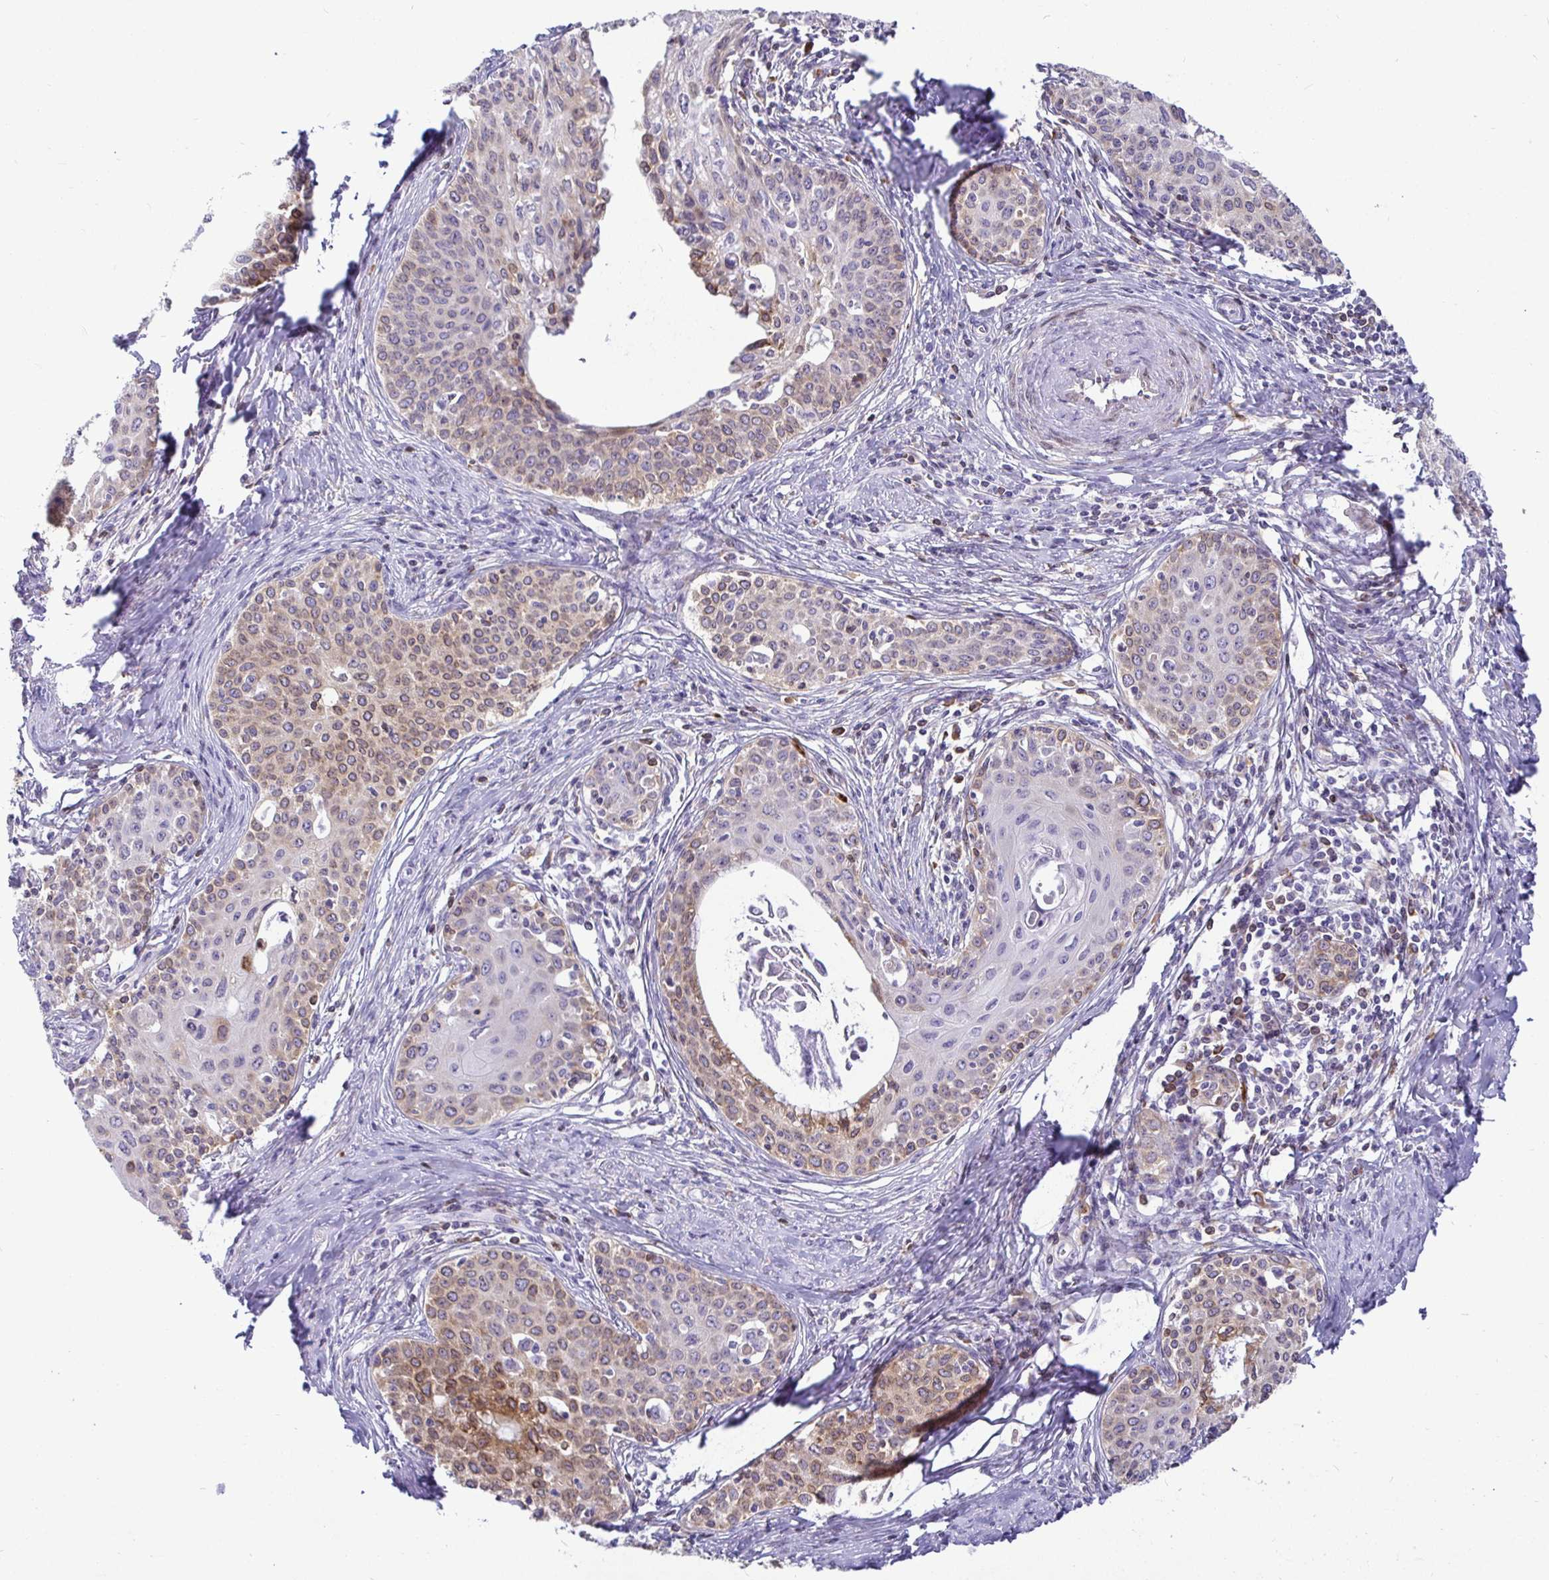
{"staining": {"intensity": "moderate", "quantity": "25%-75%", "location": "cytoplasmic/membranous"}, "tissue": "cervical cancer", "cell_type": "Tumor cells", "image_type": "cancer", "snomed": [{"axis": "morphology", "description": "Squamous cell carcinoma, NOS"}, {"axis": "morphology", "description": "Adenocarcinoma, NOS"}, {"axis": "topography", "description": "Cervix"}], "caption": "Human cervical cancer (adenocarcinoma) stained for a protein (brown) demonstrates moderate cytoplasmic/membranous positive expression in about 25%-75% of tumor cells.", "gene": "TP53I11", "patient": {"sex": "female", "age": 52}}